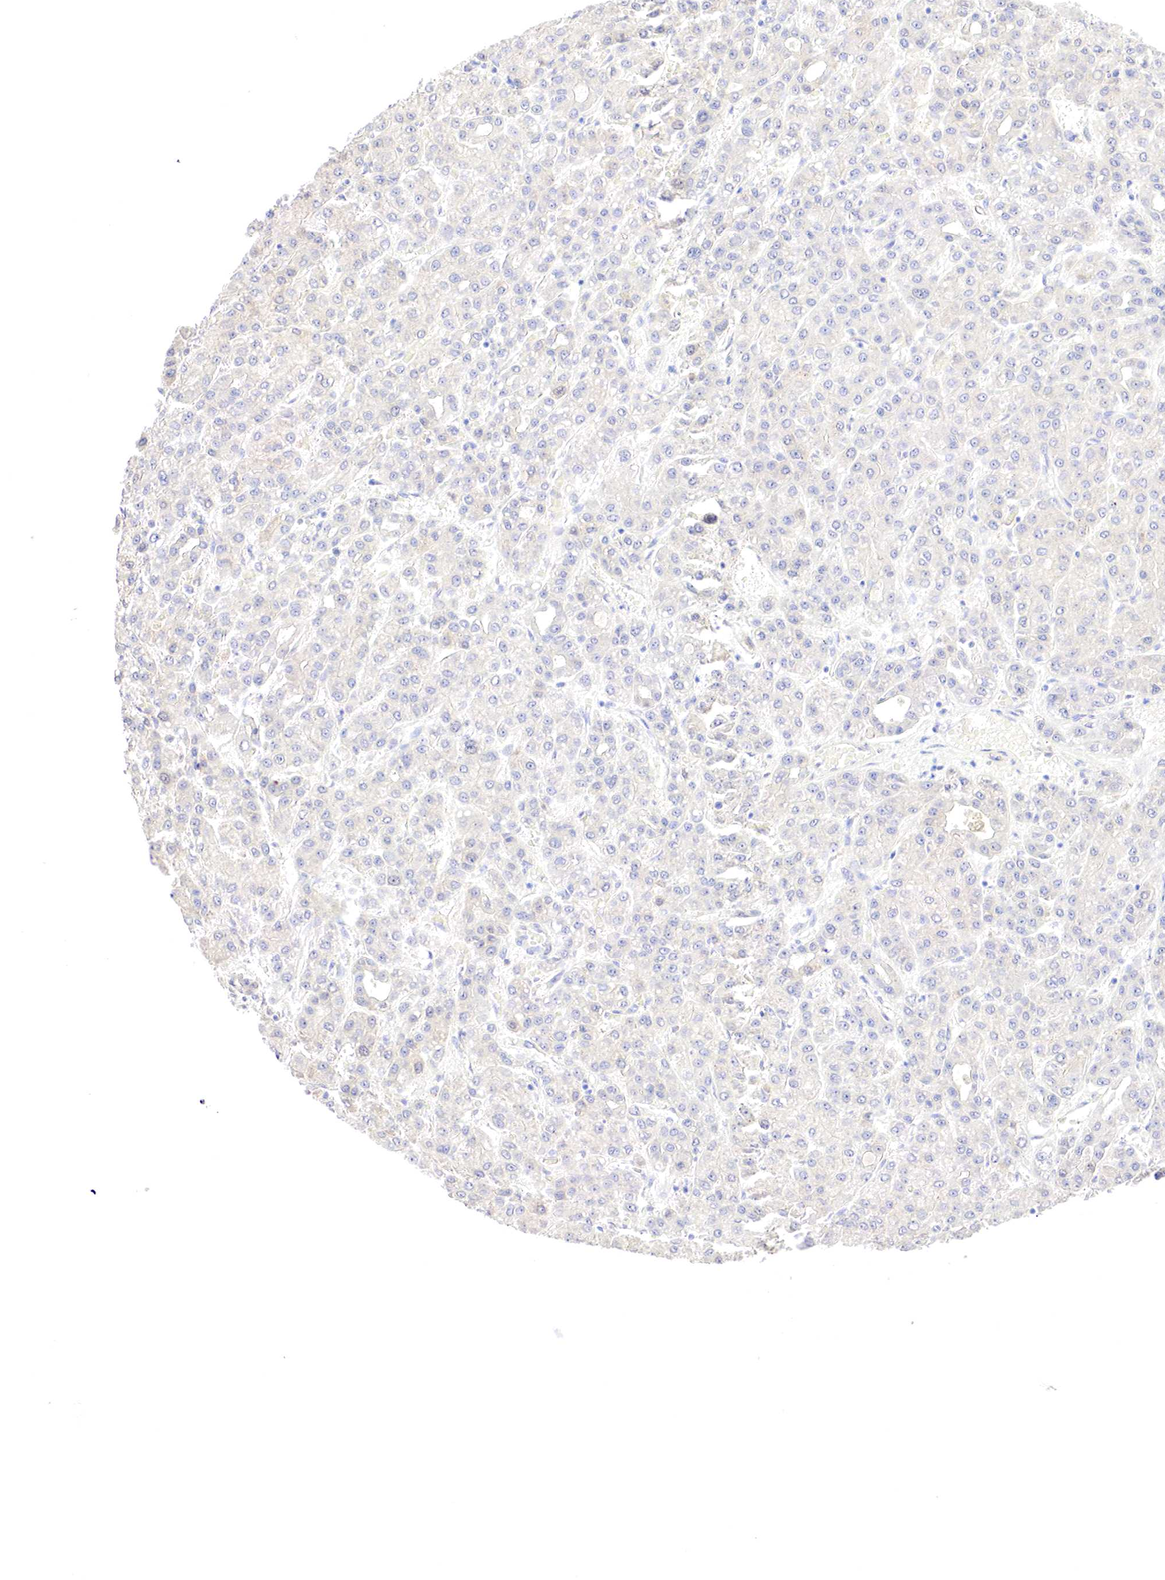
{"staining": {"intensity": "negative", "quantity": "none", "location": "none"}, "tissue": "liver cancer", "cell_type": "Tumor cells", "image_type": "cancer", "snomed": [{"axis": "morphology", "description": "Carcinoma, Hepatocellular, NOS"}, {"axis": "topography", "description": "Liver"}], "caption": "Hepatocellular carcinoma (liver) was stained to show a protein in brown. There is no significant staining in tumor cells. (Immunohistochemistry (ihc), brightfield microscopy, high magnification).", "gene": "GATA1", "patient": {"sex": "male", "age": 69}}